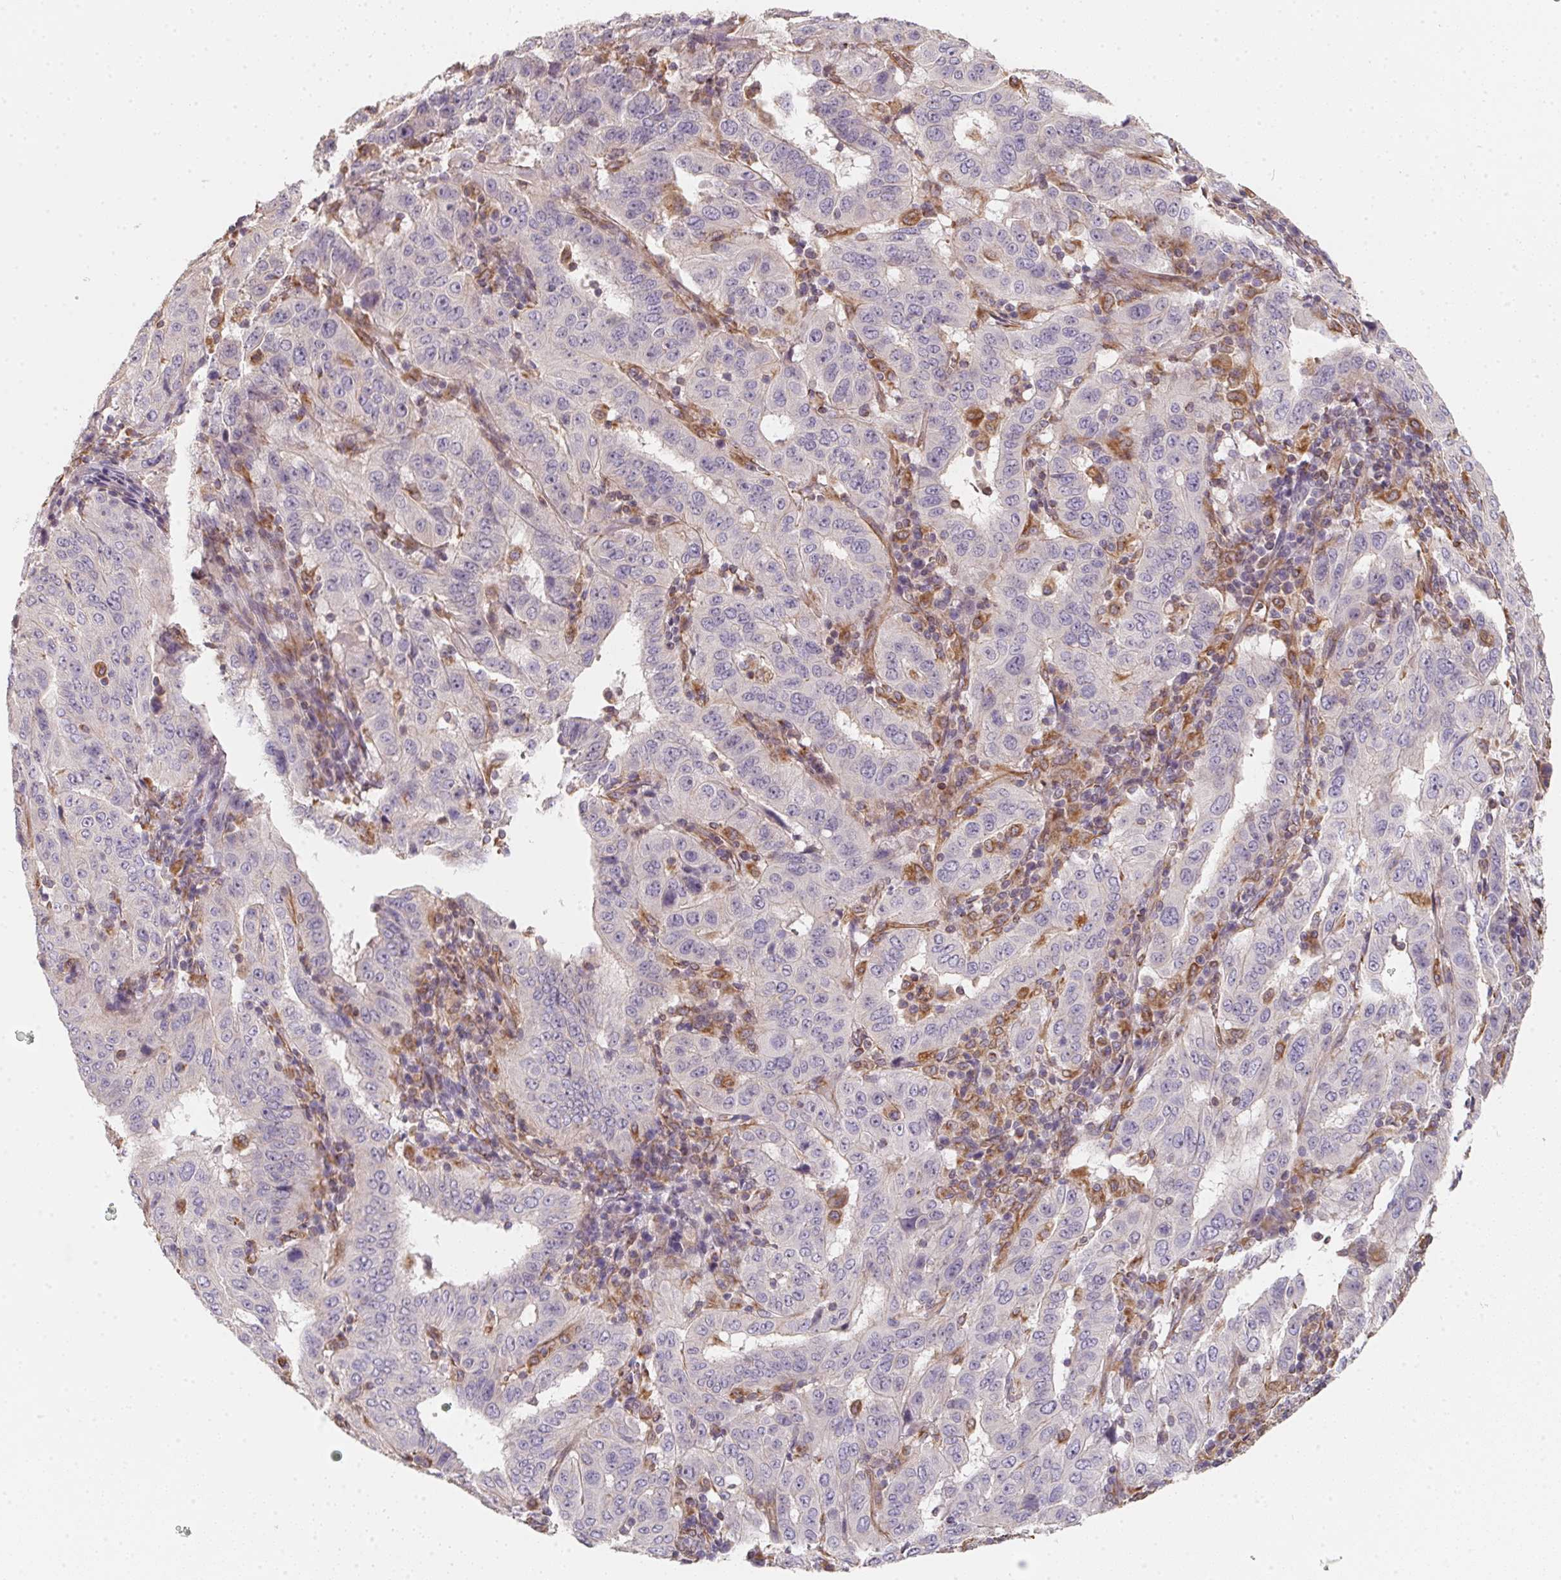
{"staining": {"intensity": "negative", "quantity": "none", "location": "none"}, "tissue": "pancreatic cancer", "cell_type": "Tumor cells", "image_type": "cancer", "snomed": [{"axis": "morphology", "description": "Adenocarcinoma, NOS"}, {"axis": "topography", "description": "Pancreas"}], "caption": "Human adenocarcinoma (pancreatic) stained for a protein using immunohistochemistry reveals no staining in tumor cells.", "gene": "TBKBP1", "patient": {"sex": "male", "age": 63}}